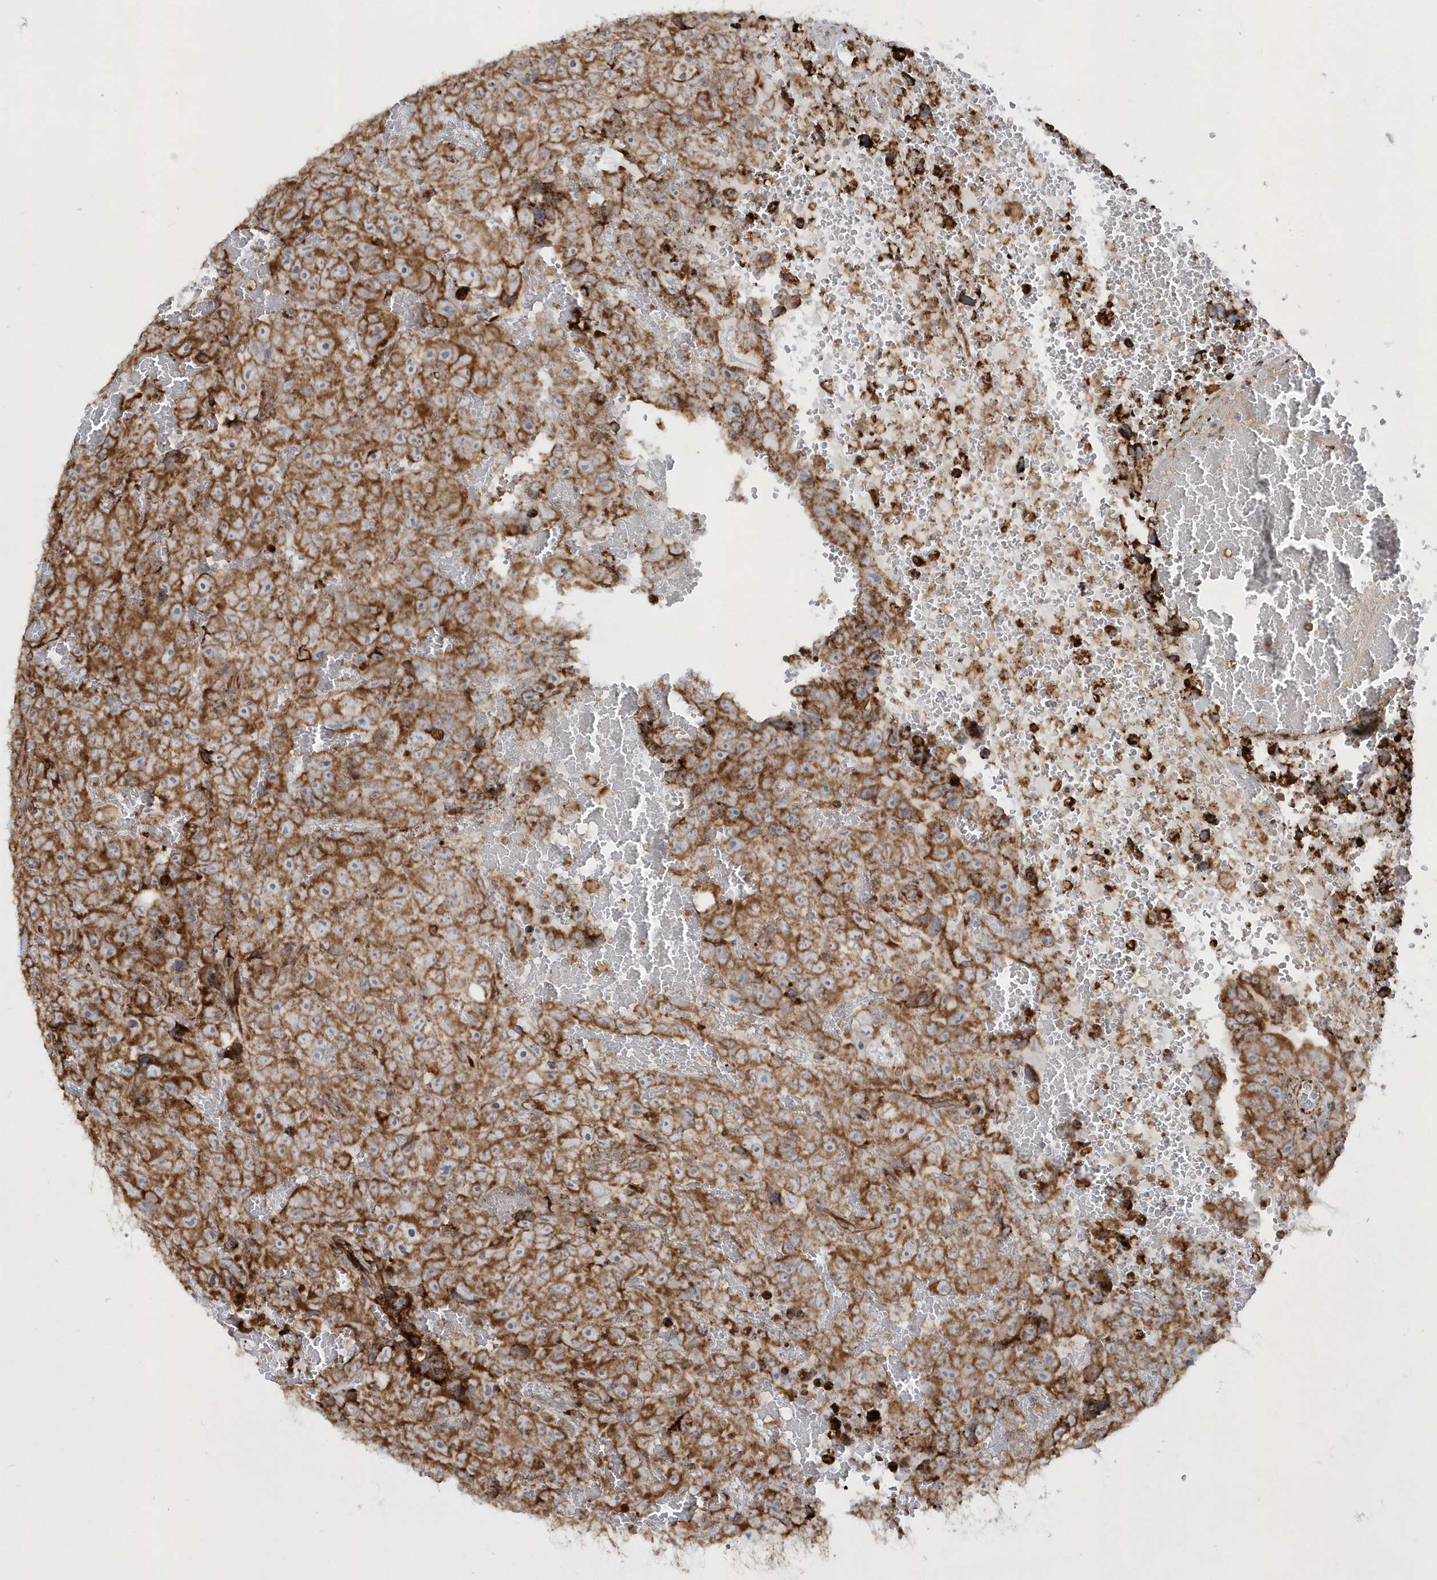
{"staining": {"intensity": "moderate", "quantity": ">75%", "location": "cytoplasmic/membranous"}, "tissue": "testis cancer", "cell_type": "Tumor cells", "image_type": "cancer", "snomed": [{"axis": "morphology", "description": "Carcinoma, Embryonal, NOS"}, {"axis": "topography", "description": "Testis"}], "caption": "Immunohistochemistry of embryonal carcinoma (testis) shows medium levels of moderate cytoplasmic/membranous staining in approximately >75% of tumor cells. (brown staining indicates protein expression, while blue staining denotes nuclei).", "gene": "SH3BP2", "patient": {"sex": "male", "age": 45}}